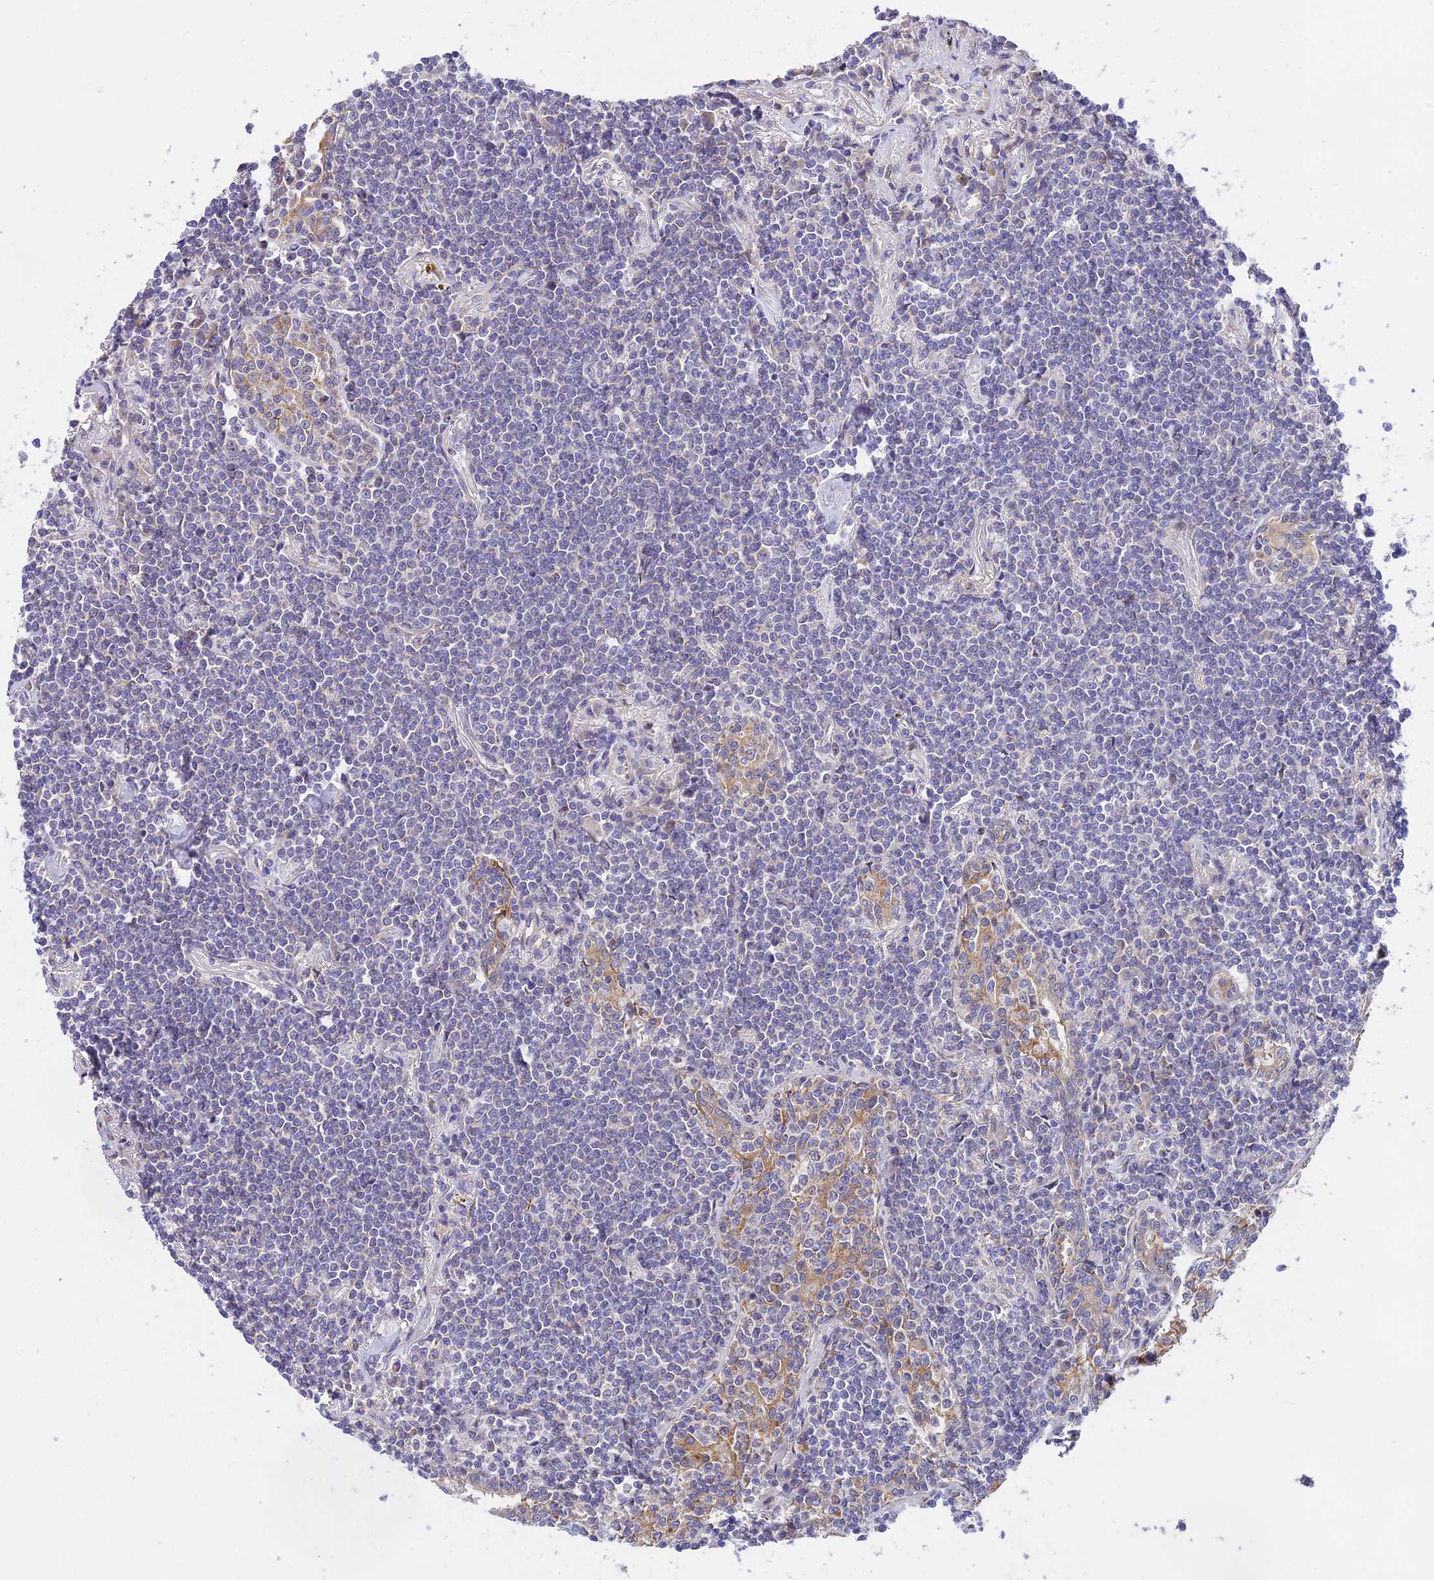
{"staining": {"intensity": "negative", "quantity": "none", "location": "none"}, "tissue": "lymphoma", "cell_type": "Tumor cells", "image_type": "cancer", "snomed": [{"axis": "morphology", "description": "Malignant lymphoma, non-Hodgkin's type, Low grade"}, {"axis": "topography", "description": "Lung"}], "caption": "This is an immunohistochemistry photomicrograph of lymphoma. There is no staining in tumor cells.", "gene": "TRIM43B", "patient": {"sex": "female", "age": 71}}